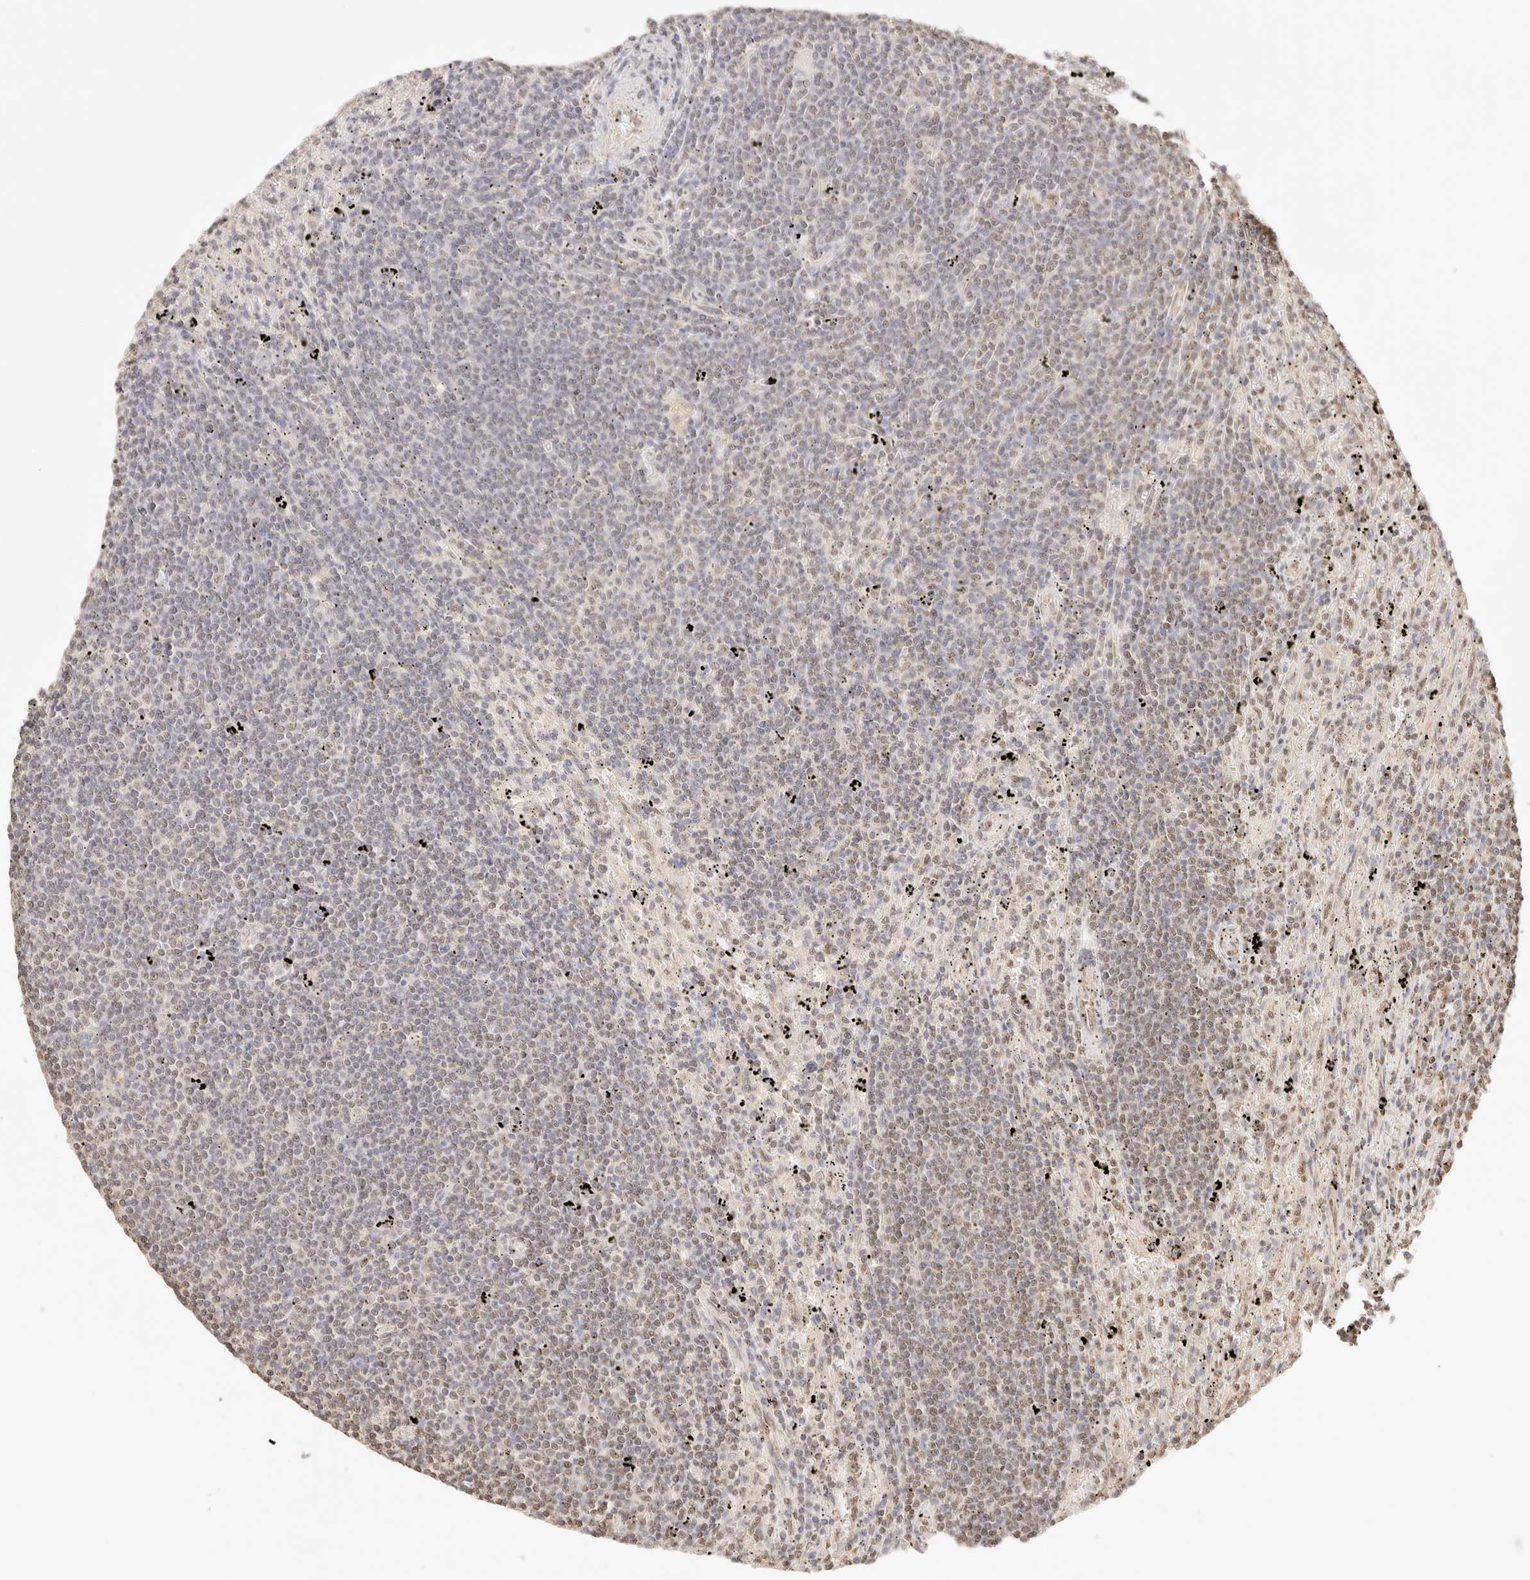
{"staining": {"intensity": "weak", "quantity": "<25%", "location": "nuclear"}, "tissue": "lymphoma", "cell_type": "Tumor cells", "image_type": "cancer", "snomed": [{"axis": "morphology", "description": "Malignant lymphoma, non-Hodgkin's type, Low grade"}, {"axis": "topography", "description": "Spleen"}], "caption": "Immunohistochemical staining of lymphoma reveals no significant positivity in tumor cells. (Brightfield microscopy of DAB immunohistochemistry at high magnification).", "gene": "IL1R2", "patient": {"sex": "male", "age": 76}}